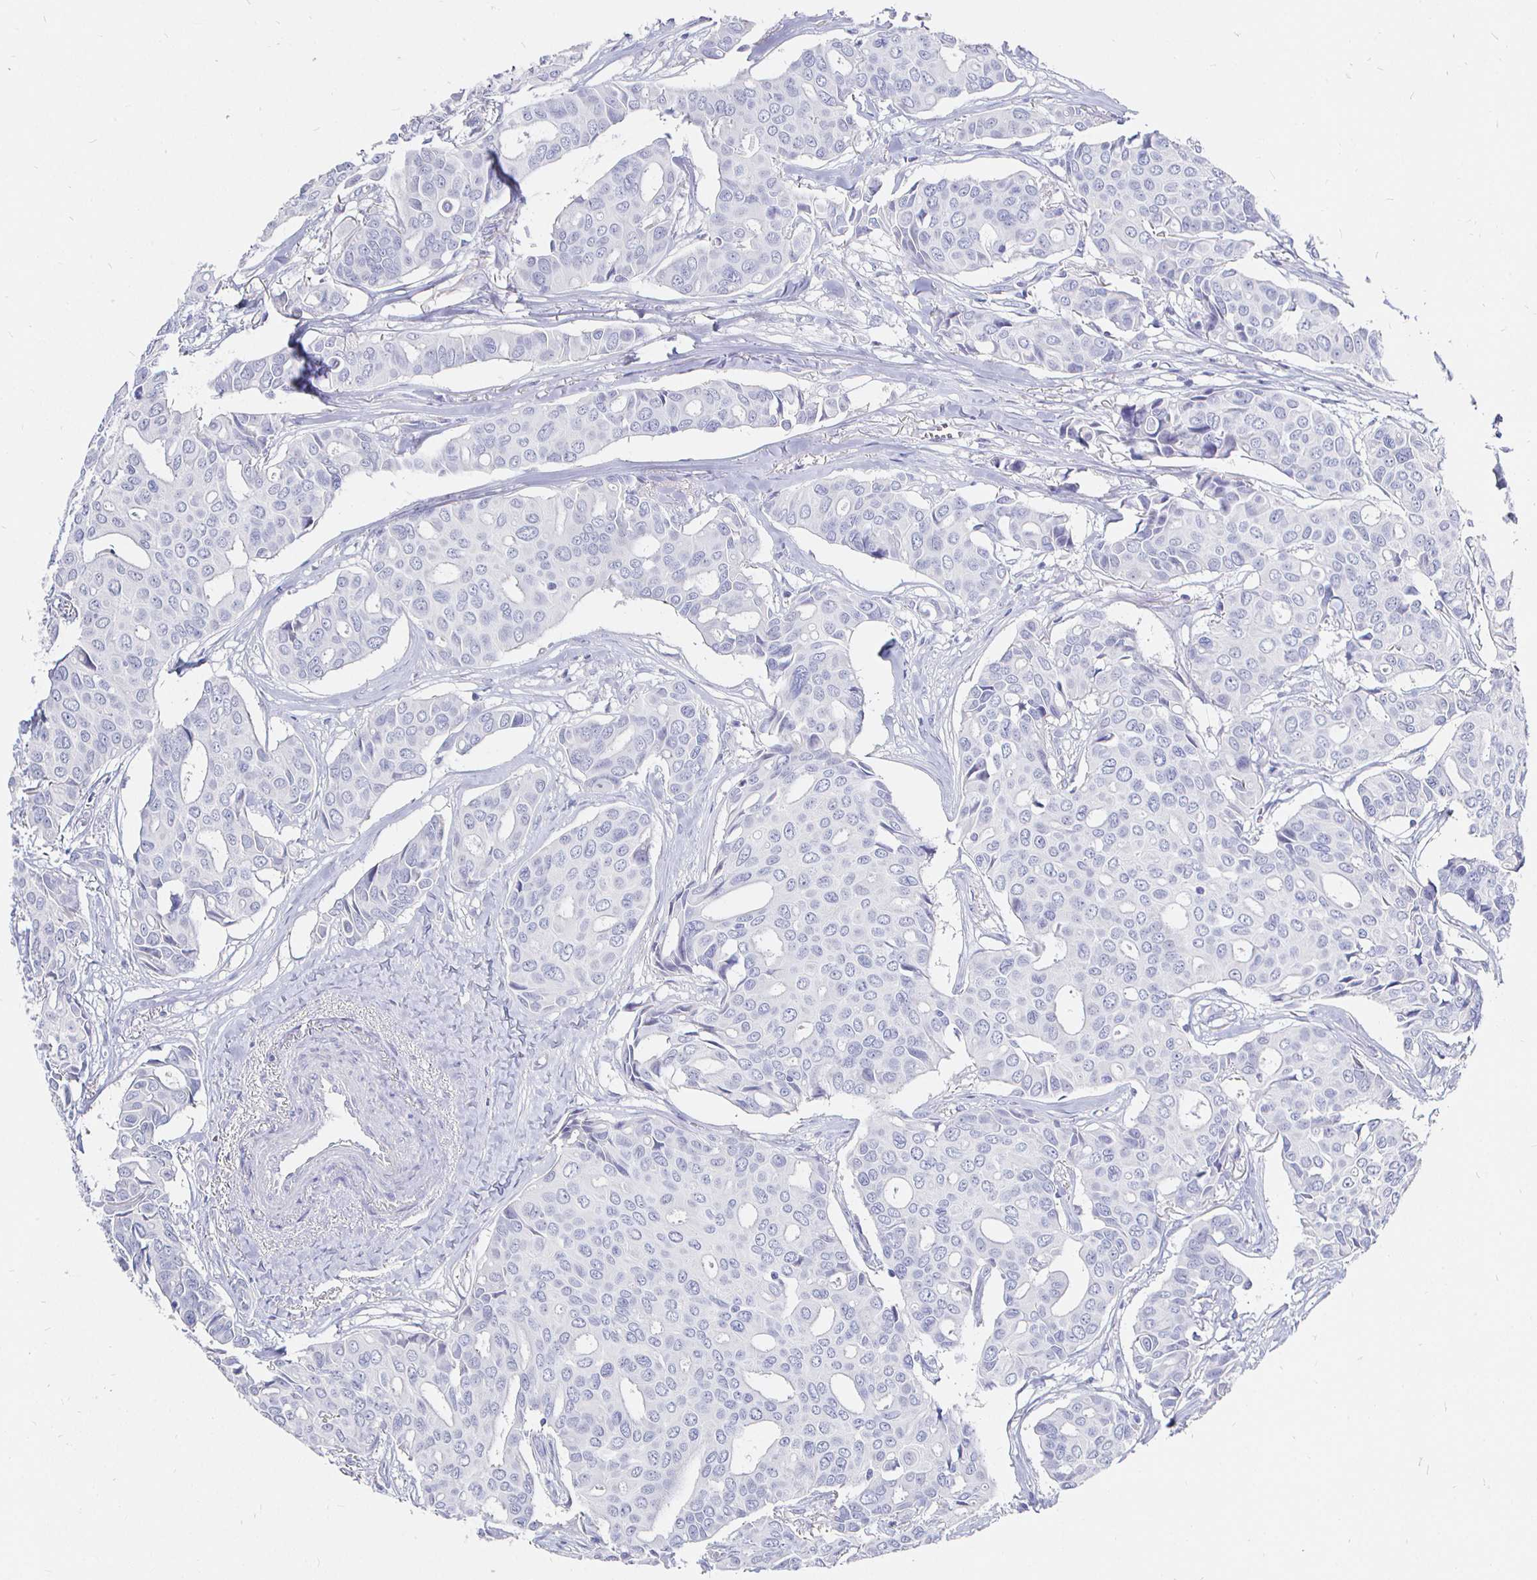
{"staining": {"intensity": "negative", "quantity": "none", "location": "none"}, "tissue": "breast cancer", "cell_type": "Tumor cells", "image_type": "cancer", "snomed": [{"axis": "morphology", "description": "Duct carcinoma"}, {"axis": "topography", "description": "Breast"}], "caption": "This is a micrograph of immunohistochemistry staining of intraductal carcinoma (breast), which shows no expression in tumor cells.", "gene": "CR2", "patient": {"sex": "female", "age": 54}}